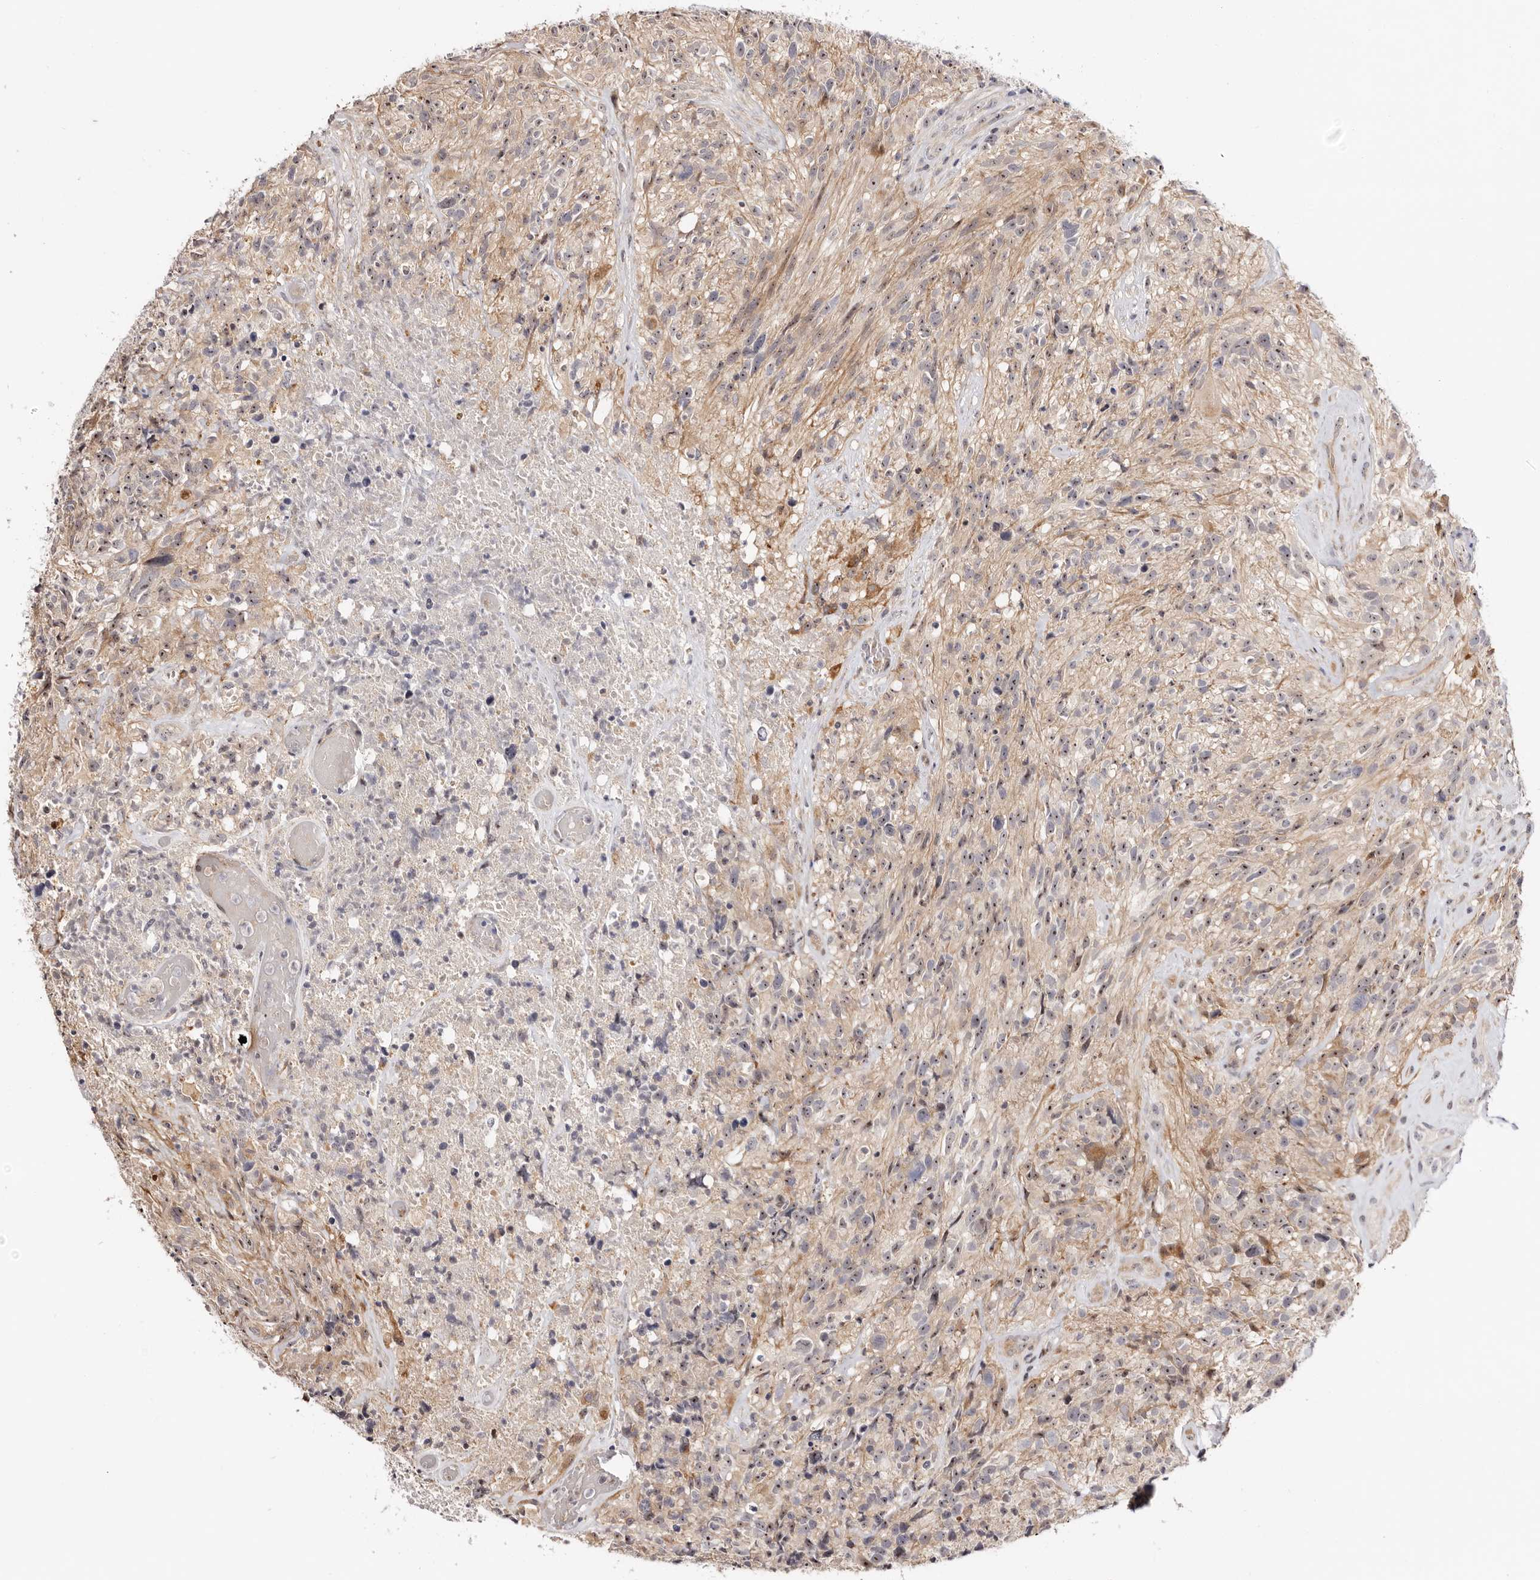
{"staining": {"intensity": "weak", "quantity": "25%-75%", "location": "nuclear"}, "tissue": "glioma", "cell_type": "Tumor cells", "image_type": "cancer", "snomed": [{"axis": "morphology", "description": "Glioma, malignant, High grade"}, {"axis": "topography", "description": "Brain"}], "caption": "This is a photomicrograph of immunohistochemistry (IHC) staining of malignant glioma (high-grade), which shows weak expression in the nuclear of tumor cells.", "gene": "ODF2L", "patient": {"sex": "male", "age": 69}}